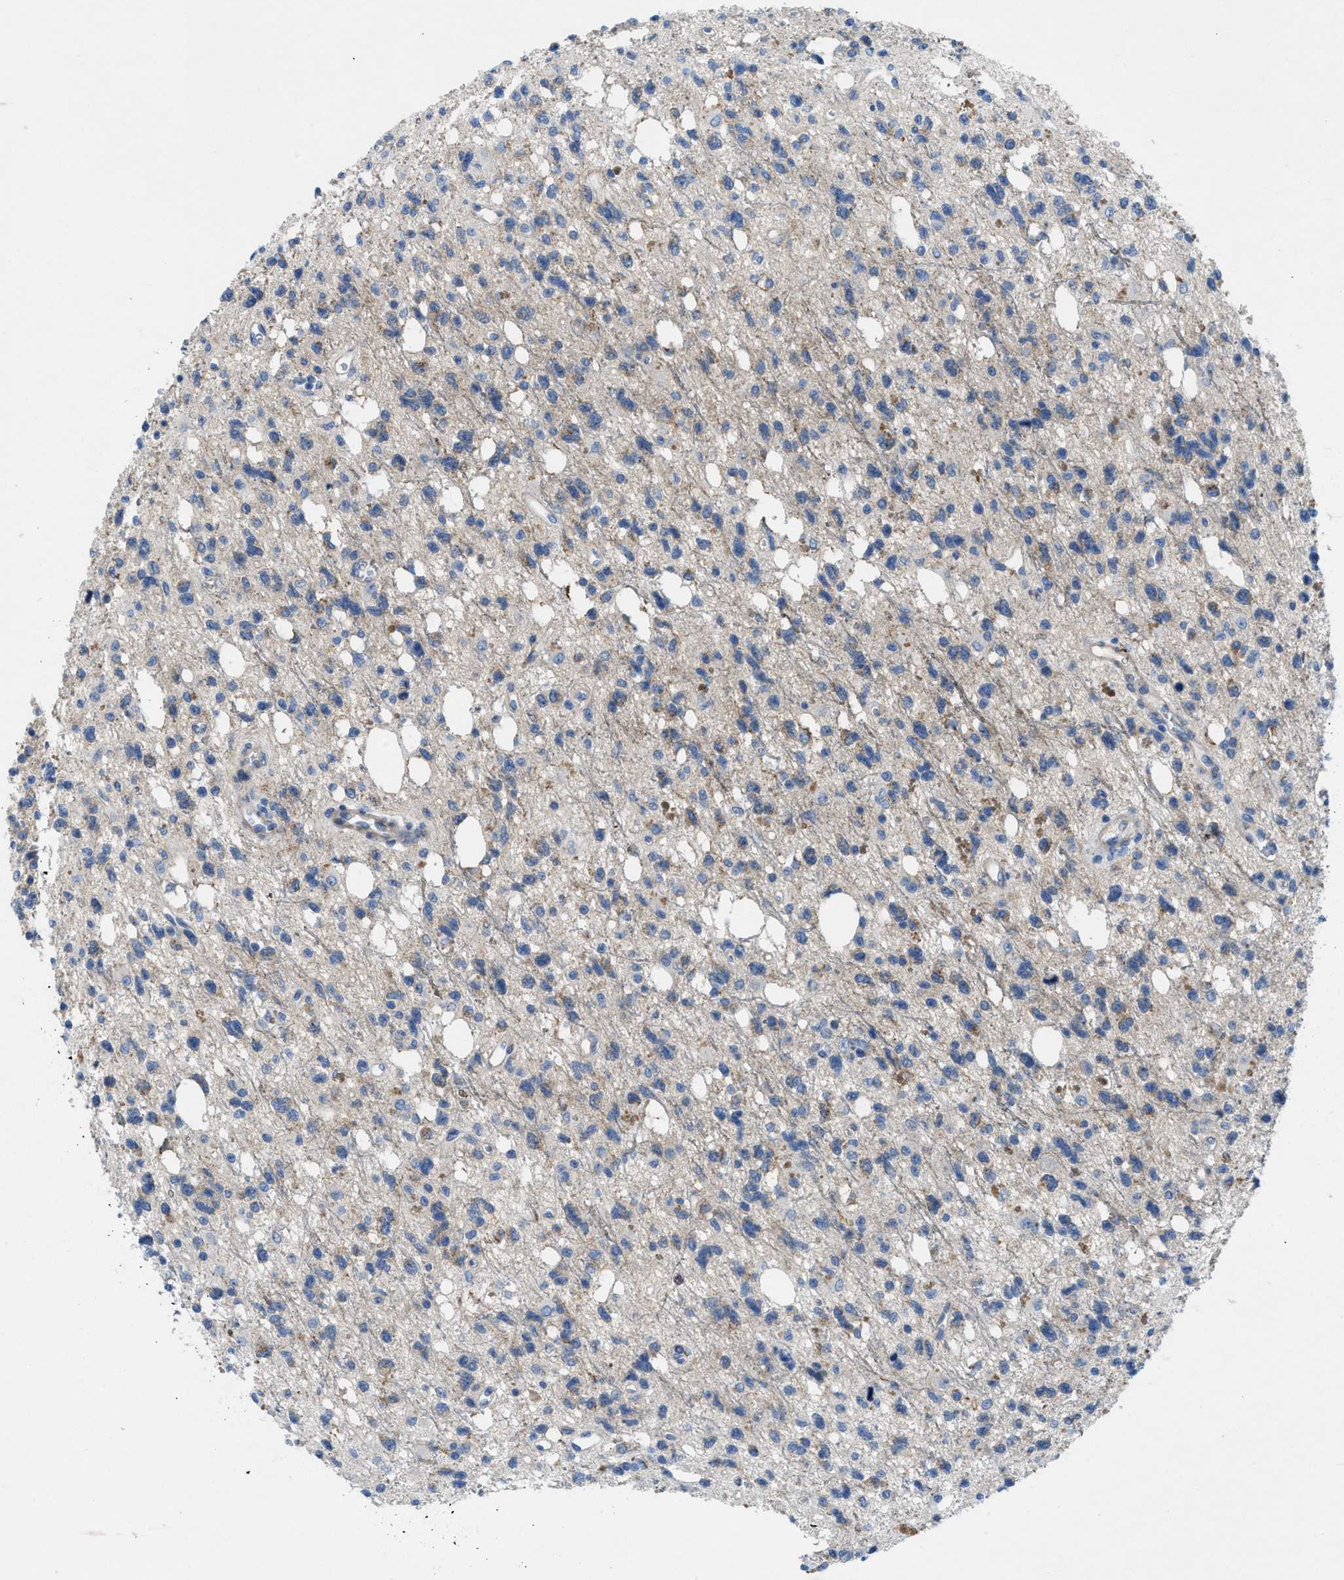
{"staining": {"intensity": "weak", "quantity": "<25%", "location": "cytoplasmic/membranous"}, "tissue": "glioma", "cell_type": "Tumor cells", "image_type": "cancer", "snomed": [{"axis": "morphology", "description": "Glioma, malignant, High grade"}, {"axis": "topography", "description": "Brain"}], "caption": "Tumor cells show no significant protein positivity in glioma.", "gene": "CMTM1", "patient": {"sex": "female", "age": 62}}